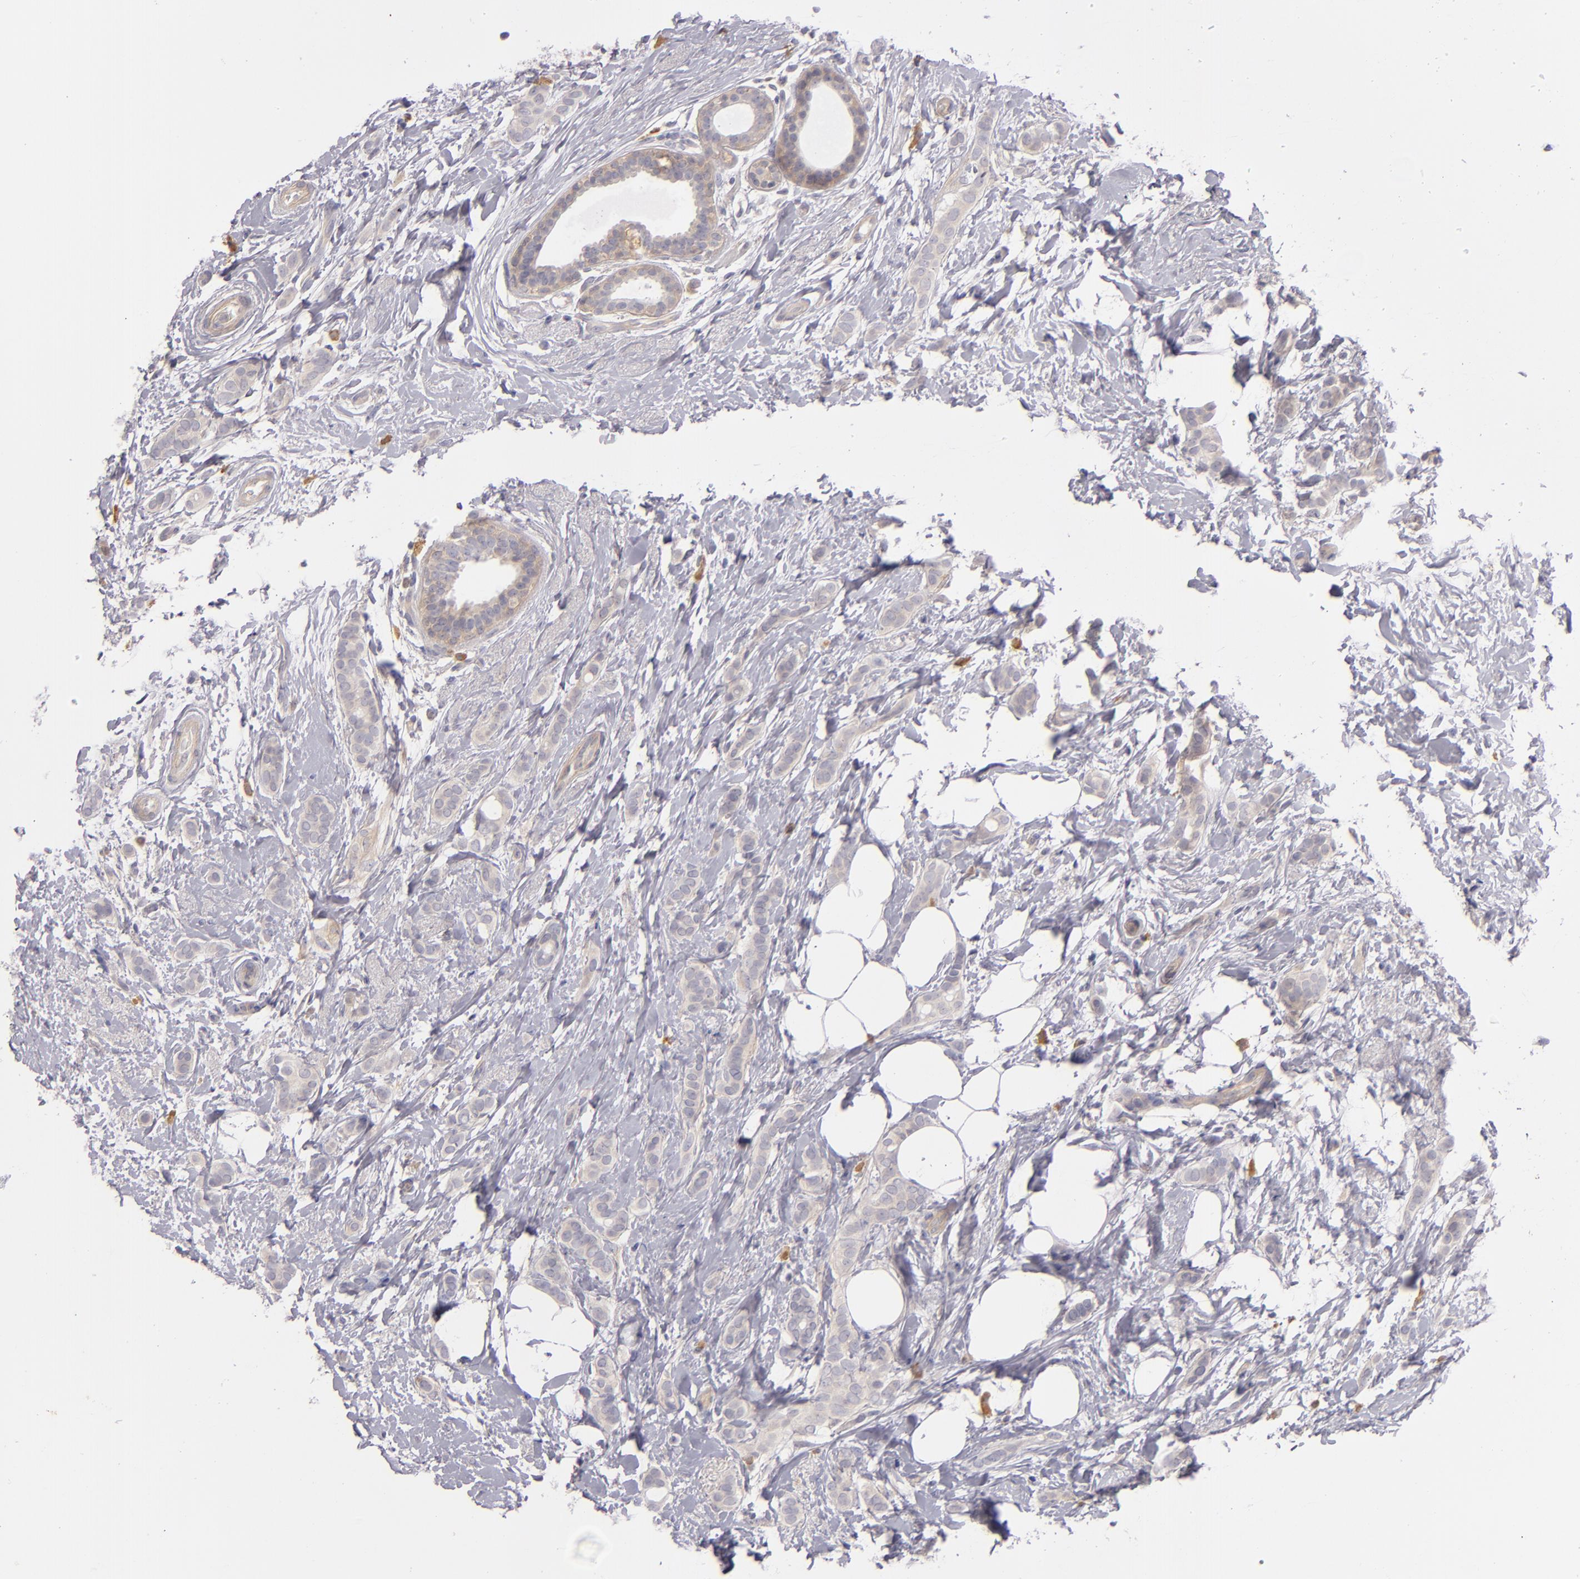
{"staining": {"intensity": "weak", "quantity": "<25%", "location": "cytoplasmic/membranous"}, "tissue": "breast cancer", "cell_type": "Tumor cells", "image_type": "cancer", "snomed": [{"axis": "morphology", "description": "Duct carcinoma"}, {"axis": "topography", "description": "Breast"}], "caption": "Immunohistochemistry histopathology image of breast infiltrating ductal carcinoma stained for a protein (brown), which exhibits no staining in tumor cells. (DAB immunohistochemistry (IHC) visualized using brightfield microscopy, high magnification).", "gene": "CD83", "patient": {"sex": "female", "age": 54}}